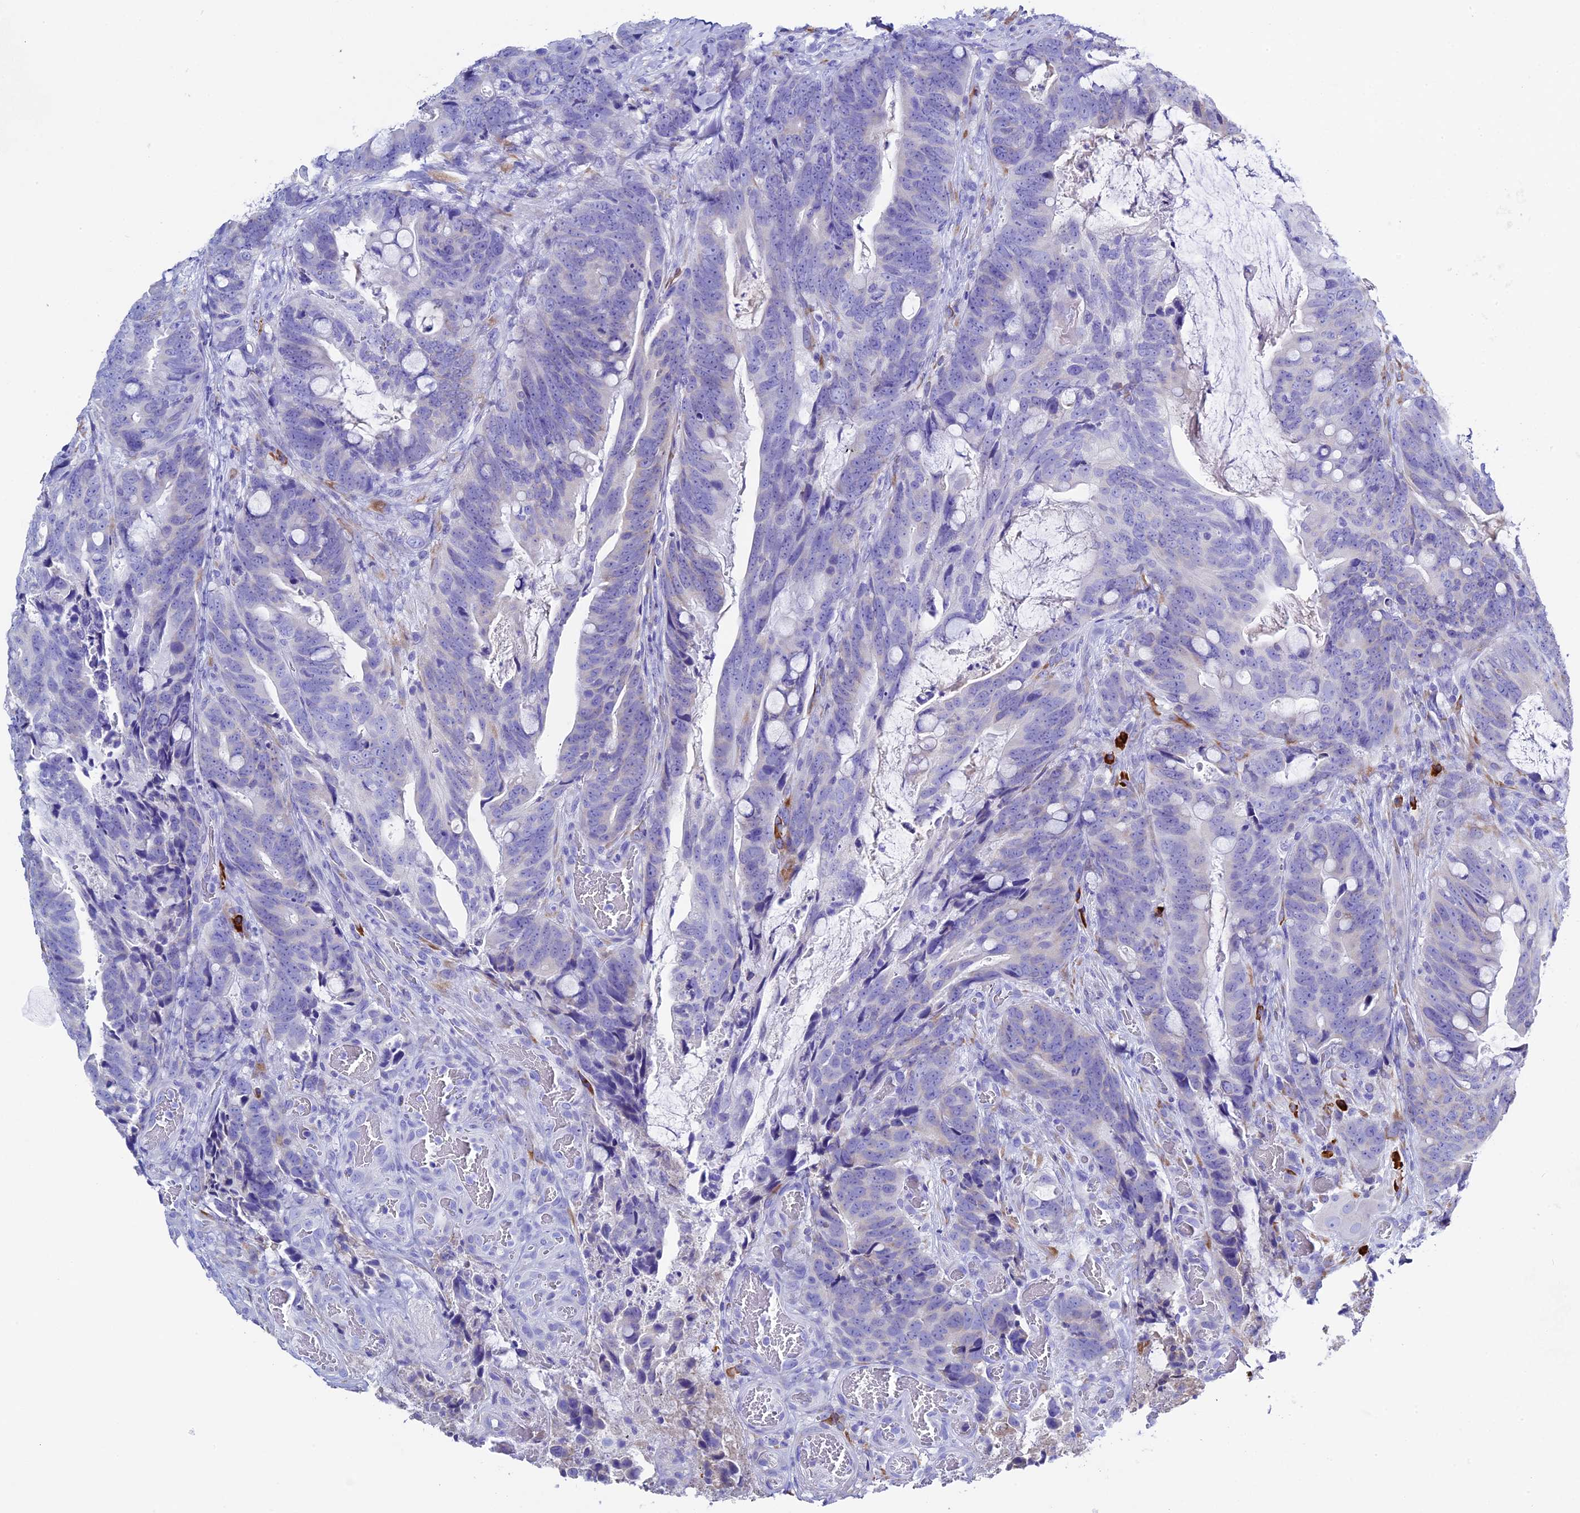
{"staining": {"intensity": "negative", "quantity": "none", "location": "none"}, "tissue": "colorectal cancer", "cell_type": "Tumor cells", "image_type": "cancer", "snomed": [{"axis": "morphology", "description": "Adenocarcinoma, NOS"}, {"axis": "topography", "description": "Colon"}], "caption": "Tumor cells are negative for protein expression in human colorectal adenocarcinoma.", "gene": "FKBP11", "patient": {"sex": "female", "age": 82}}